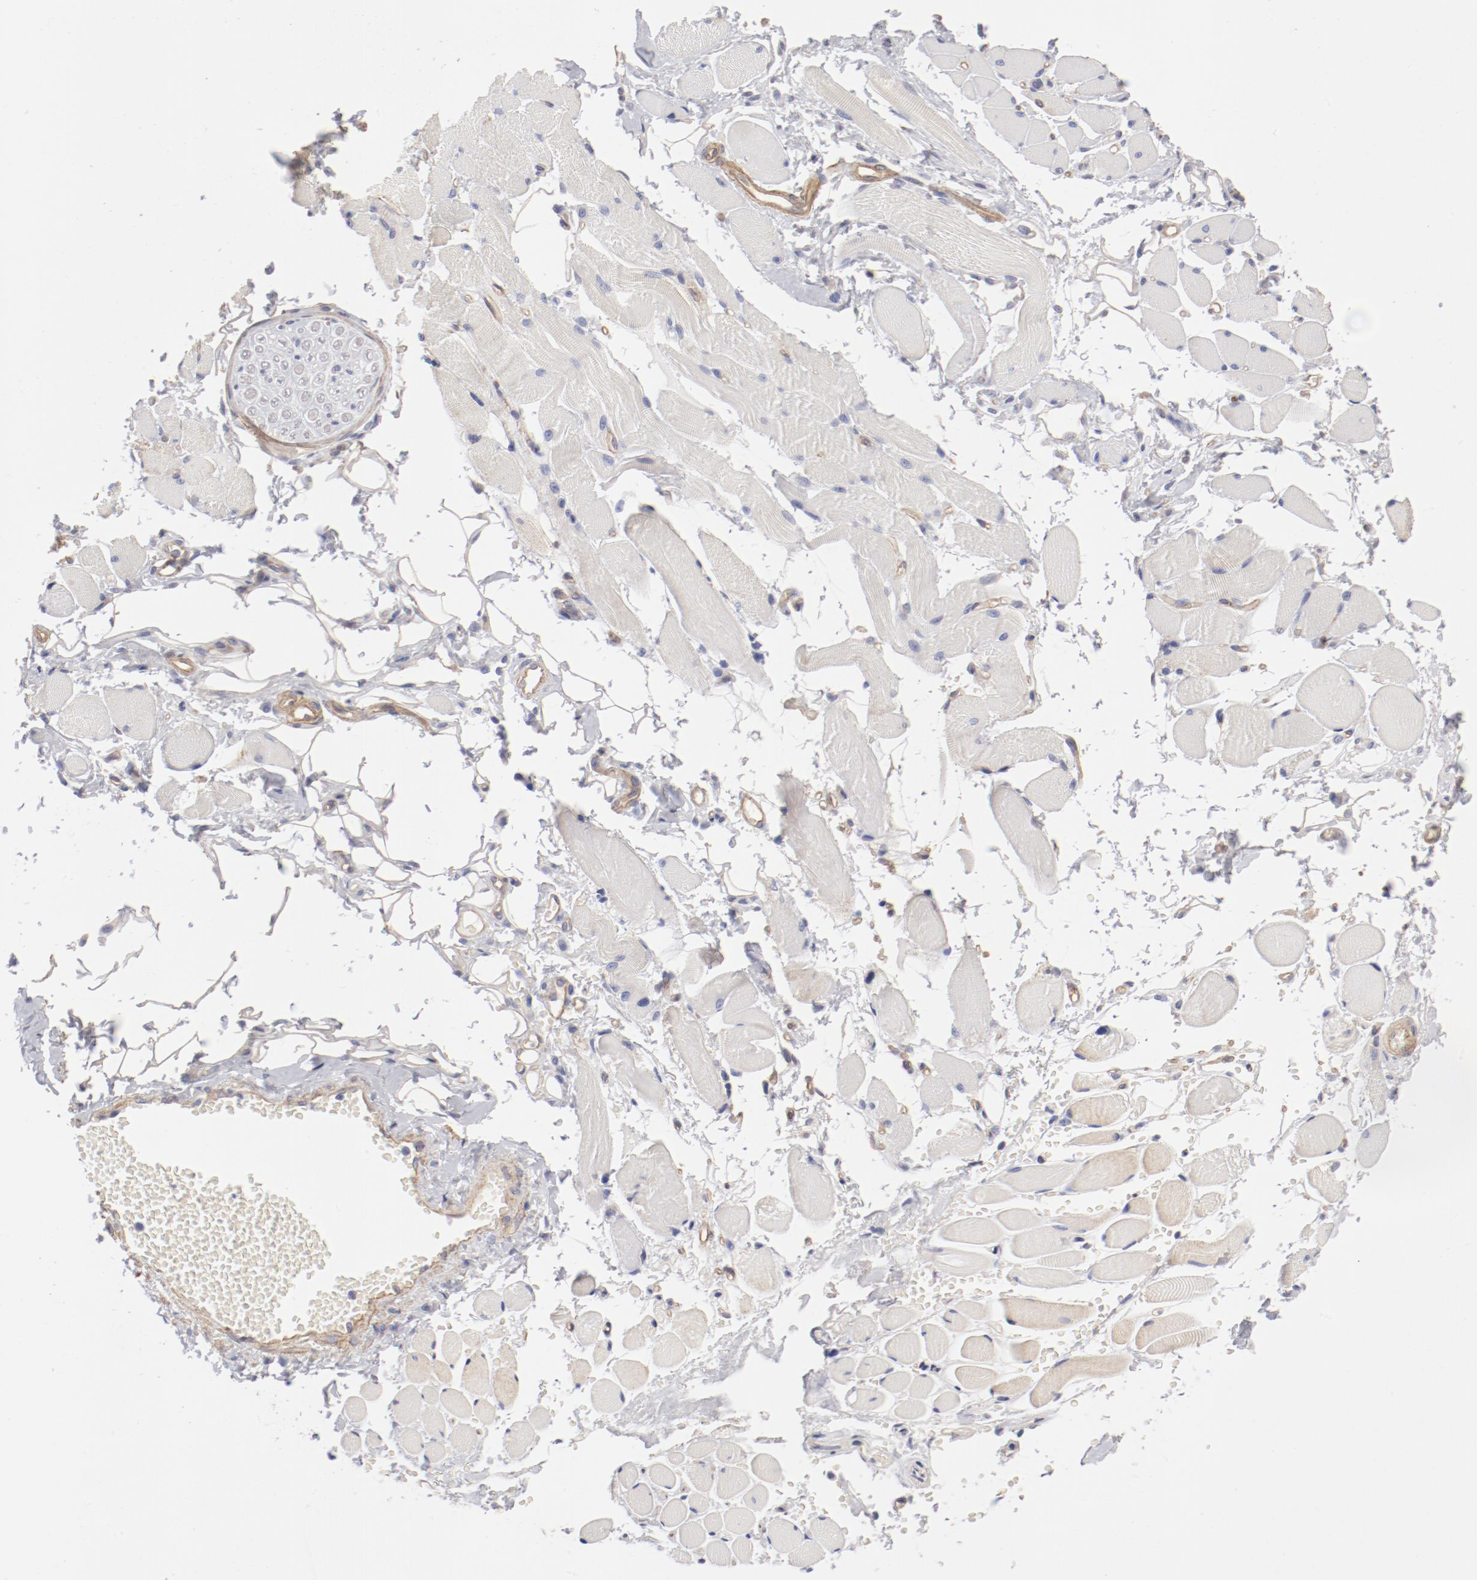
{"staining": {"intensity": "weak", "quantity": ">75%", "location": "cytoplasmic/membranous"}, "tissue": "adipose tissue", "cell_type": "Adipocytes", "image_type": "normal", "snomed": [{"axis": "morphology", "description": "Normal tissue, NOS"}, {"axis": "morphology", "description": "Squamous cell carcinoma, NOS"}, {"axis": "topography", "description": "Skeletal muscle"}, {"axis": "topography", "description": "Soft tissue"}, {"axis": "topography", "description": "Oral tissue"}], "caption": "A brown stain shows weak cytoplasmic/membranous staining of a protein in adipocytes of benign human adipose tissue.", "gene": "LAX1", "patient": {"sex": "male", "age": 54}}